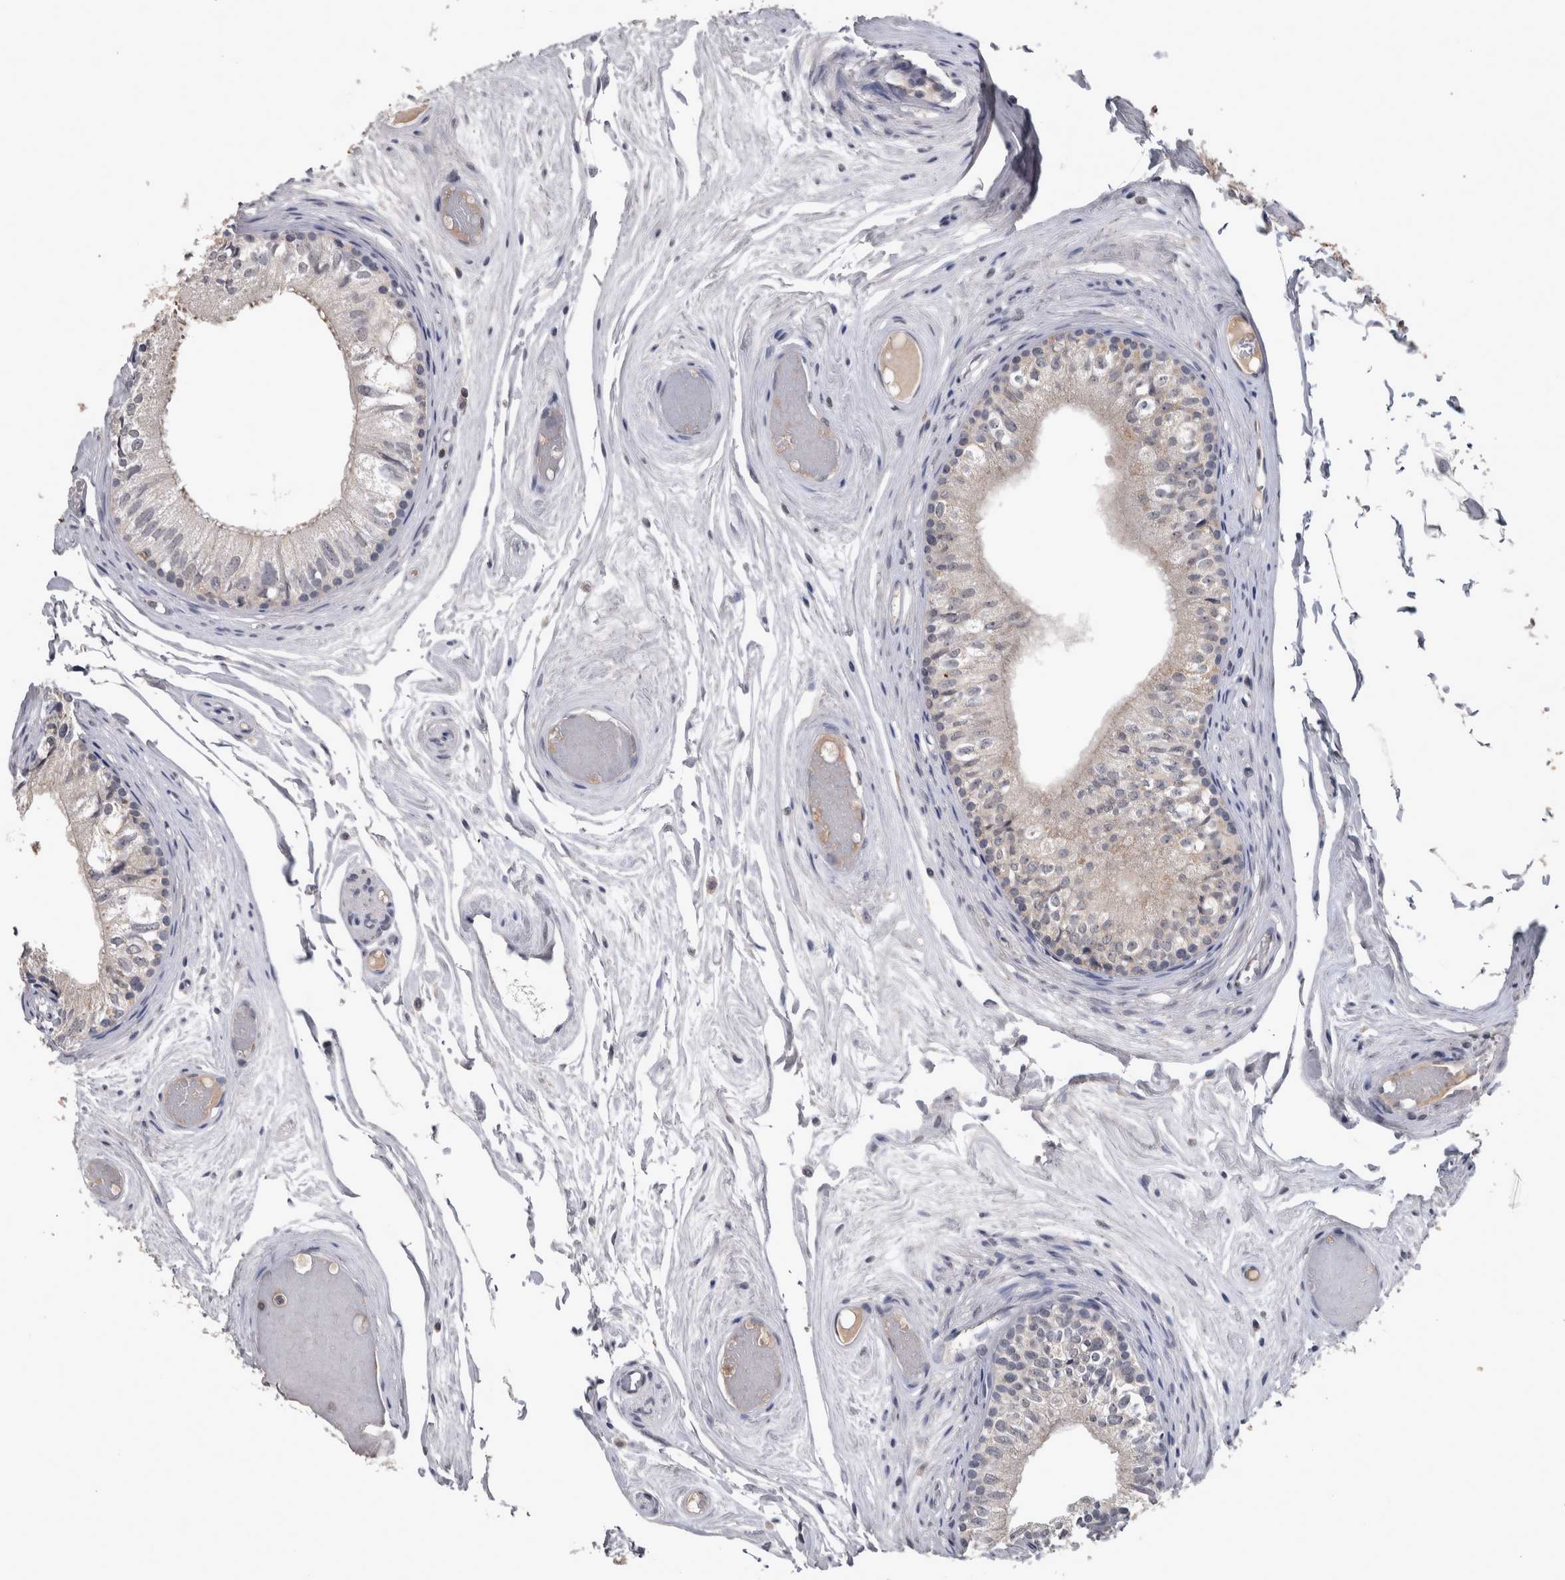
{"staining": {"intensity": "negative", "quantity": "none", "location": "none"}, "tissue": "epididymis", "cell_type": "Glandular cells", "image_type": "normal", "snomed": [{"axis": "morphology", "description": "Normal tissue, NOS"}, {"axis": "topography", "description": "Epididymis"}], "caption": "IHC image of normal epididymis: epididymis stained with DAB displays no significant protein expression in glandular cells.", "gene": "WNT7A", "patient": {"sex": "male", "age": 79}}